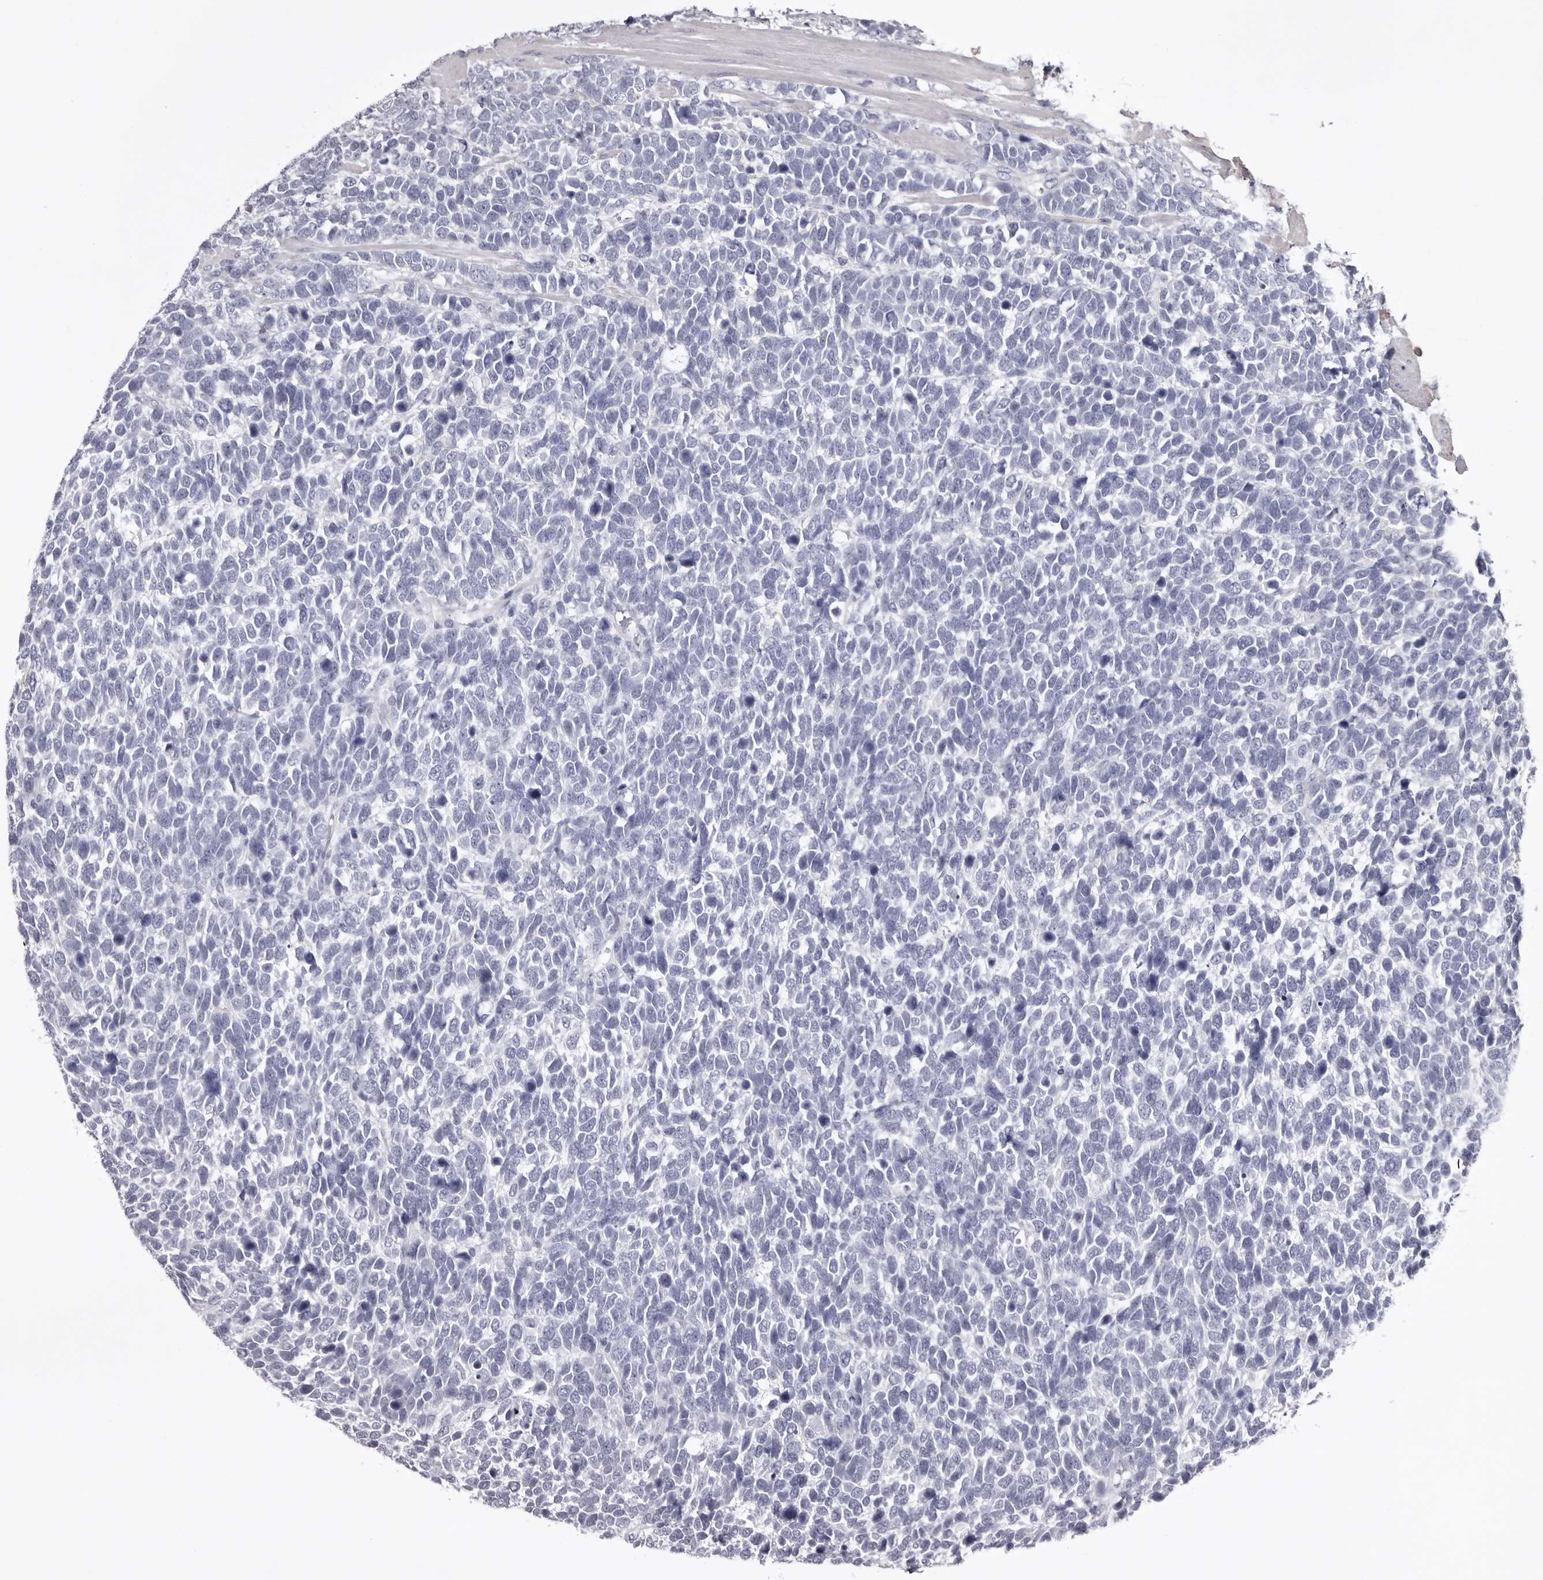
{"staining": {"intensity": "negative", "quantity": "none", "location": "none"}, "tissue": "urothelial cancer", "cell_type": "Tumor cells", "image_type": "cancer", "snomed": [{"axis": "morphology", "description": "Urothelial carcinoma, High grade"}, {"axis": "topography", "description": "Urinary bladder"}], "caption": "Tumor cells show no significant positivity in urothelial cancer. Nuclei are stained in blue.", "gene": "LAD1", "patient": {"sex": "female", "age": 82}}